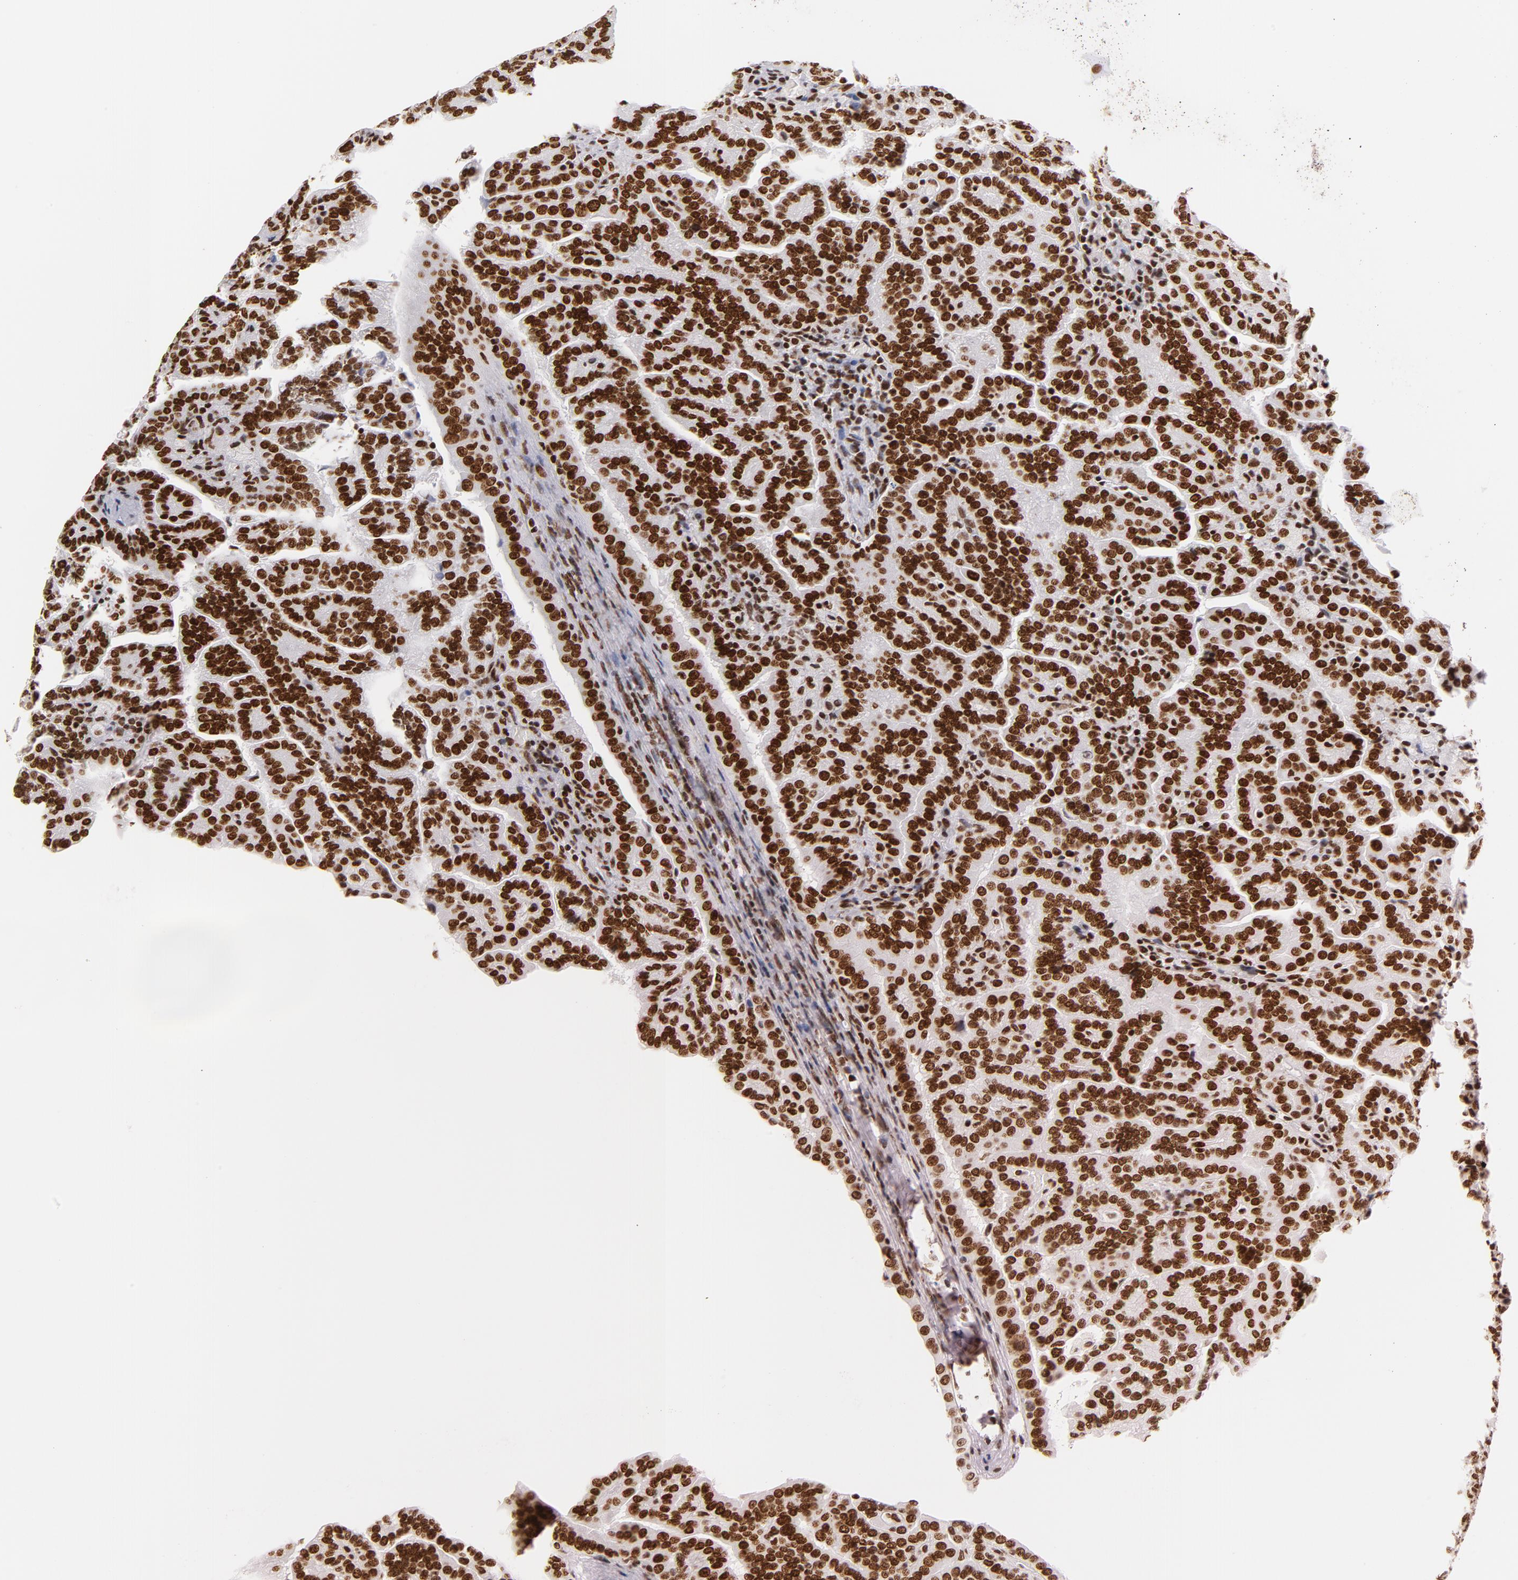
{"staining": {"intensity": "strong", "quantity": ">75%", "location": "nuclear"}, "tissue": "renal cancer", "cell_type": "Tumor cells", "image_type": "cancer", "snomed": [{"axis": "morphology", "description": "Adenocarcinoma, NOS"}, {"axis": "topography", "description": "Kidney"}], "caption": "IHC of renal cancer shows high levels of strong nuclear positivity in about >75% of tumor cells.", "gene": "TOP2B", "patient": {"sex": "male", "age": 61}}